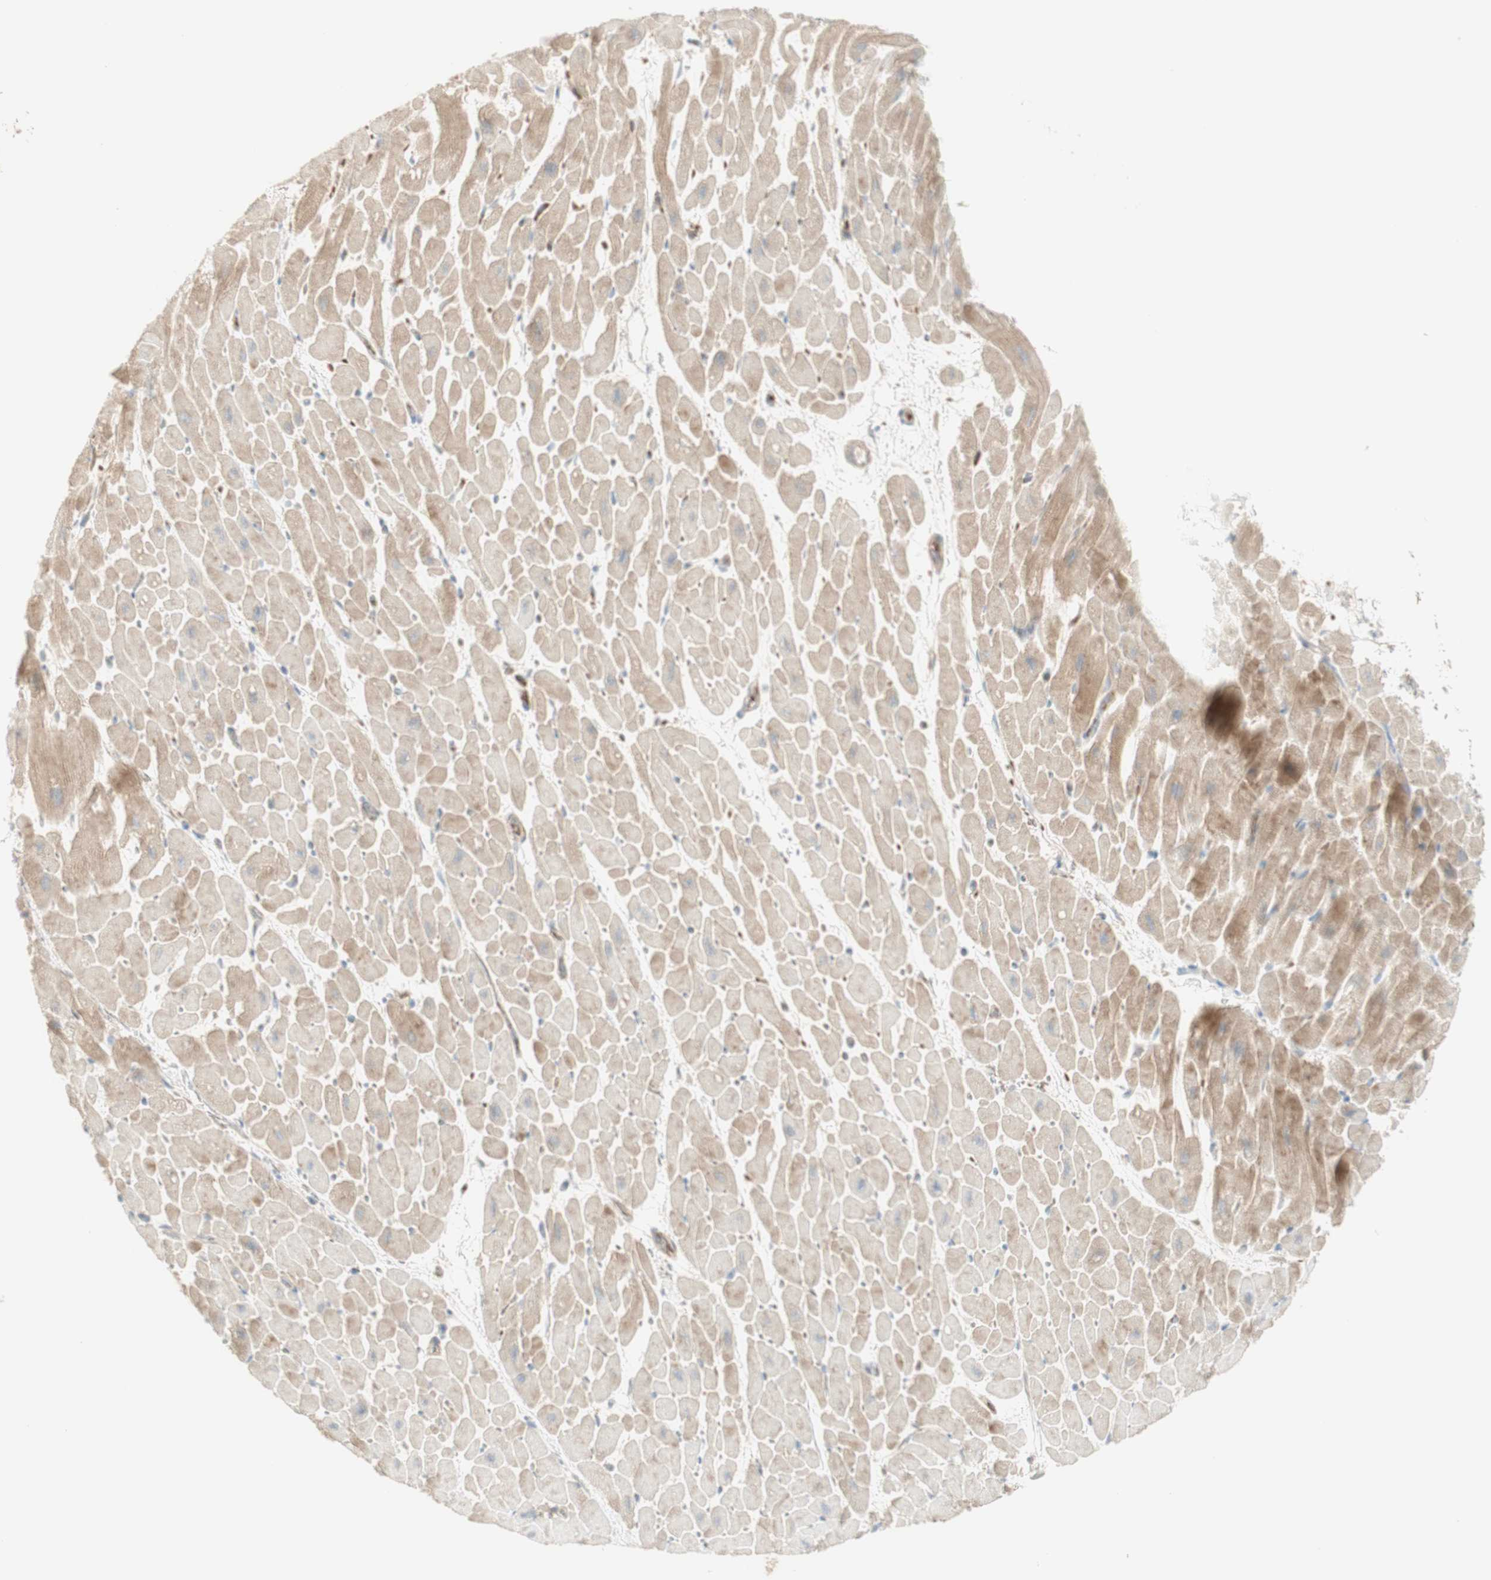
{"staining": {"intensity": "moderate", "quantity": ">75%", "location": "cytoplasmic/membranous"}, "tissue": "heart muscle", "cell_type": "Cardiomyocytes", "image_type": "normal", "snomed": [{"axis": "morphology", "description": "Normal tissue, NOS"}, {"axis": "topography", "description": "Heart"}], "caption": "Cardiomyocytes reveal medium levels of moderate cytoplasmic/membranous staining in approximately >75% of cells in normal heart muscle.", "gene": "PTGER4", "patient": {"sex": "male", "age": 45}}